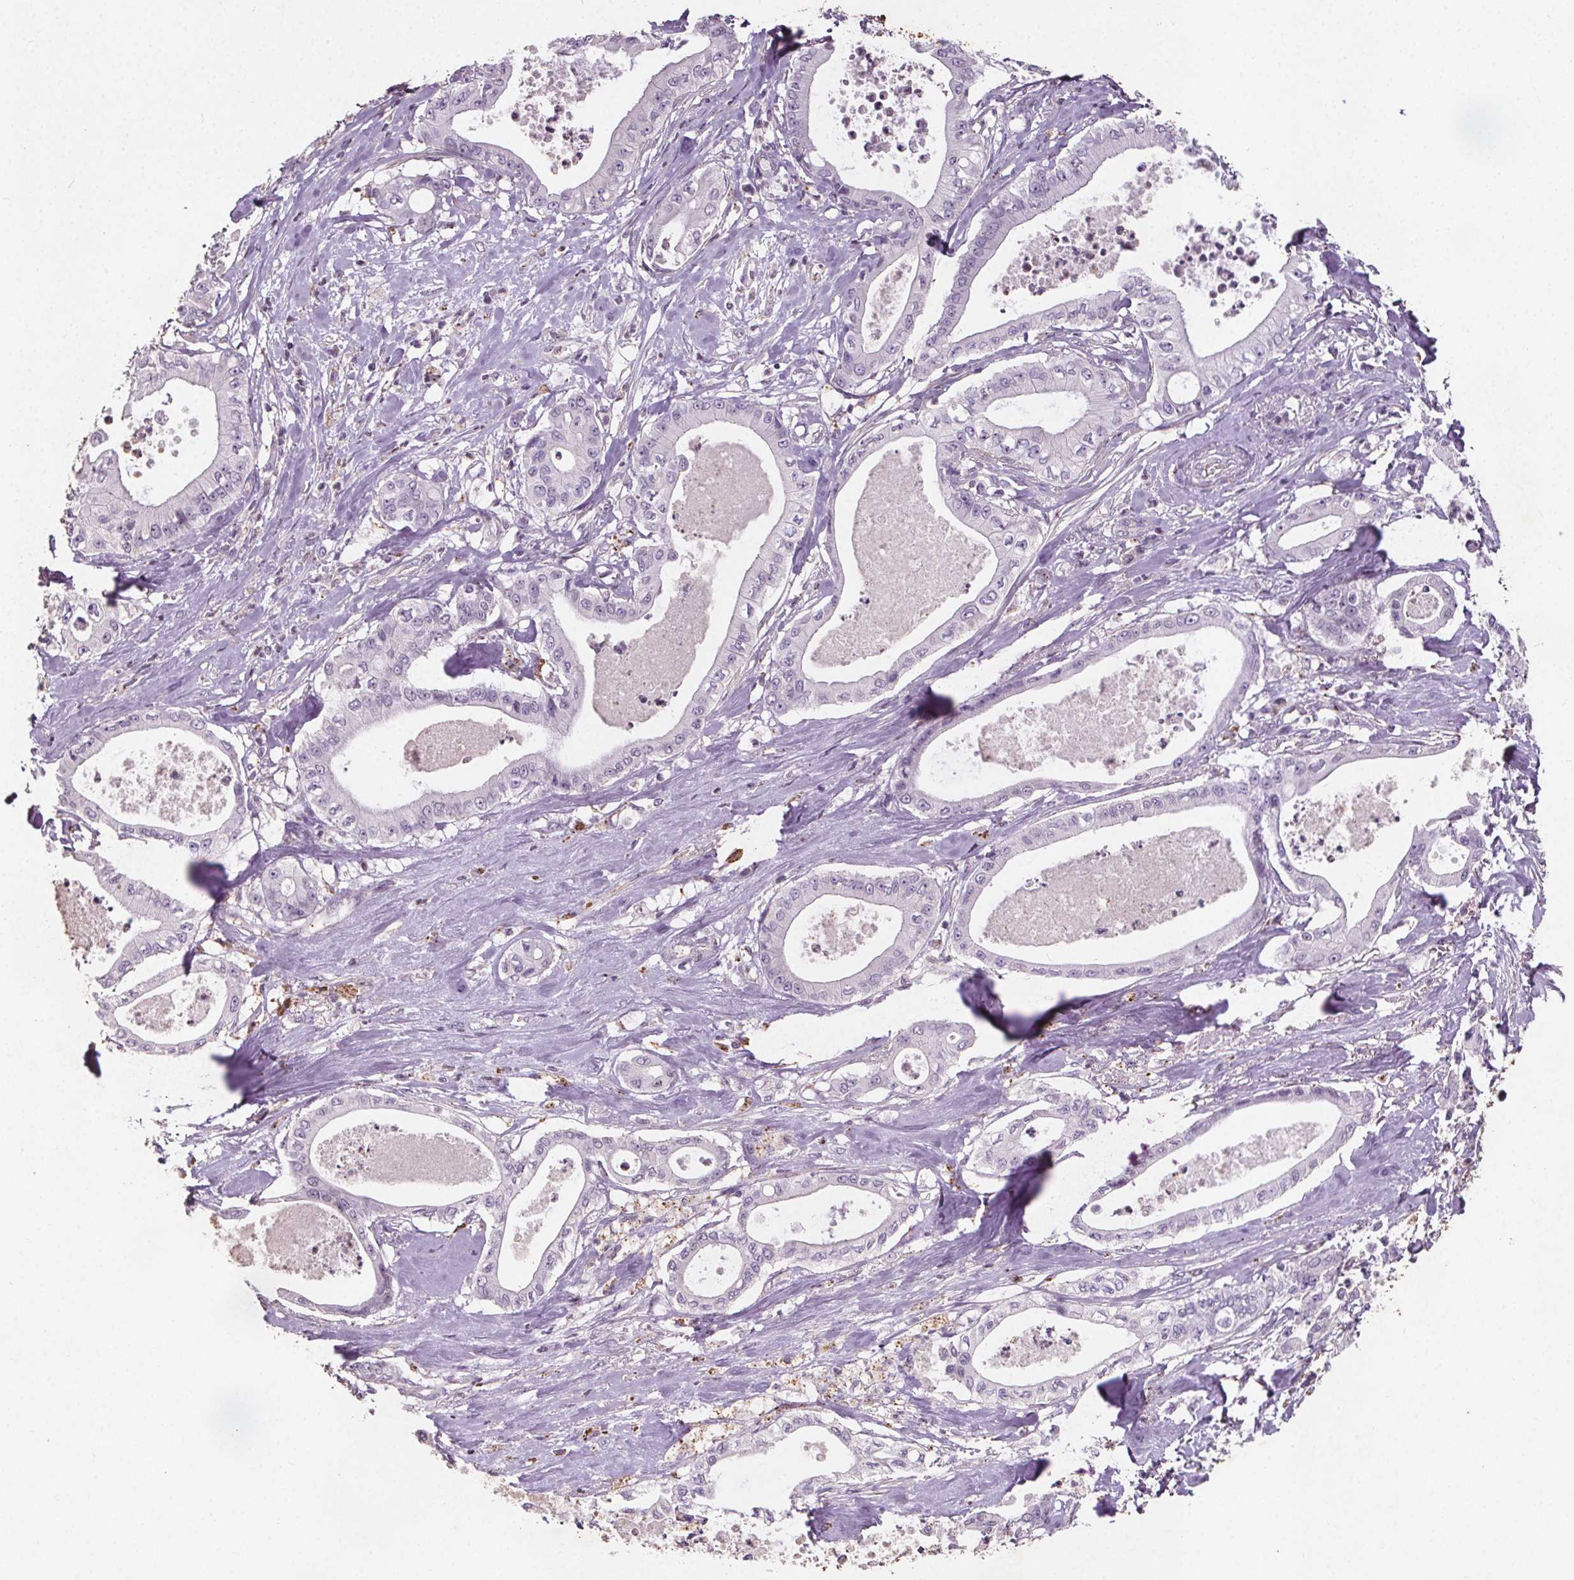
{"staining": {"intensity": "negative", "quantity": "none", "location": "none"}, "tissue": "pancreatic cancer", "cell_type": "Tumor cells", "image_type": "cancer", "snomed": [{"axis": "morphology", "description": "Adenocarcinoma, NOS"}, {"axis": "topography", "description": "Pancreas"}], "caption": "High magnification brightfield microscopy of pancreatic cancer (adenocarcinoma) stained with DAB (3,3'-diaminobenzidine) (brown) and counterstained with hematoxylin (blue): tumor cells show no significant positivity. The staining was performed using DAB (3,3'-diaminobenzidine) to visualize the protein expression in brown, while the nuclei were stained in blue with hematoxylin (Magnification: 20x).", "gene": "C19orf84", "patient": {"sex": "male", "age": 71}}